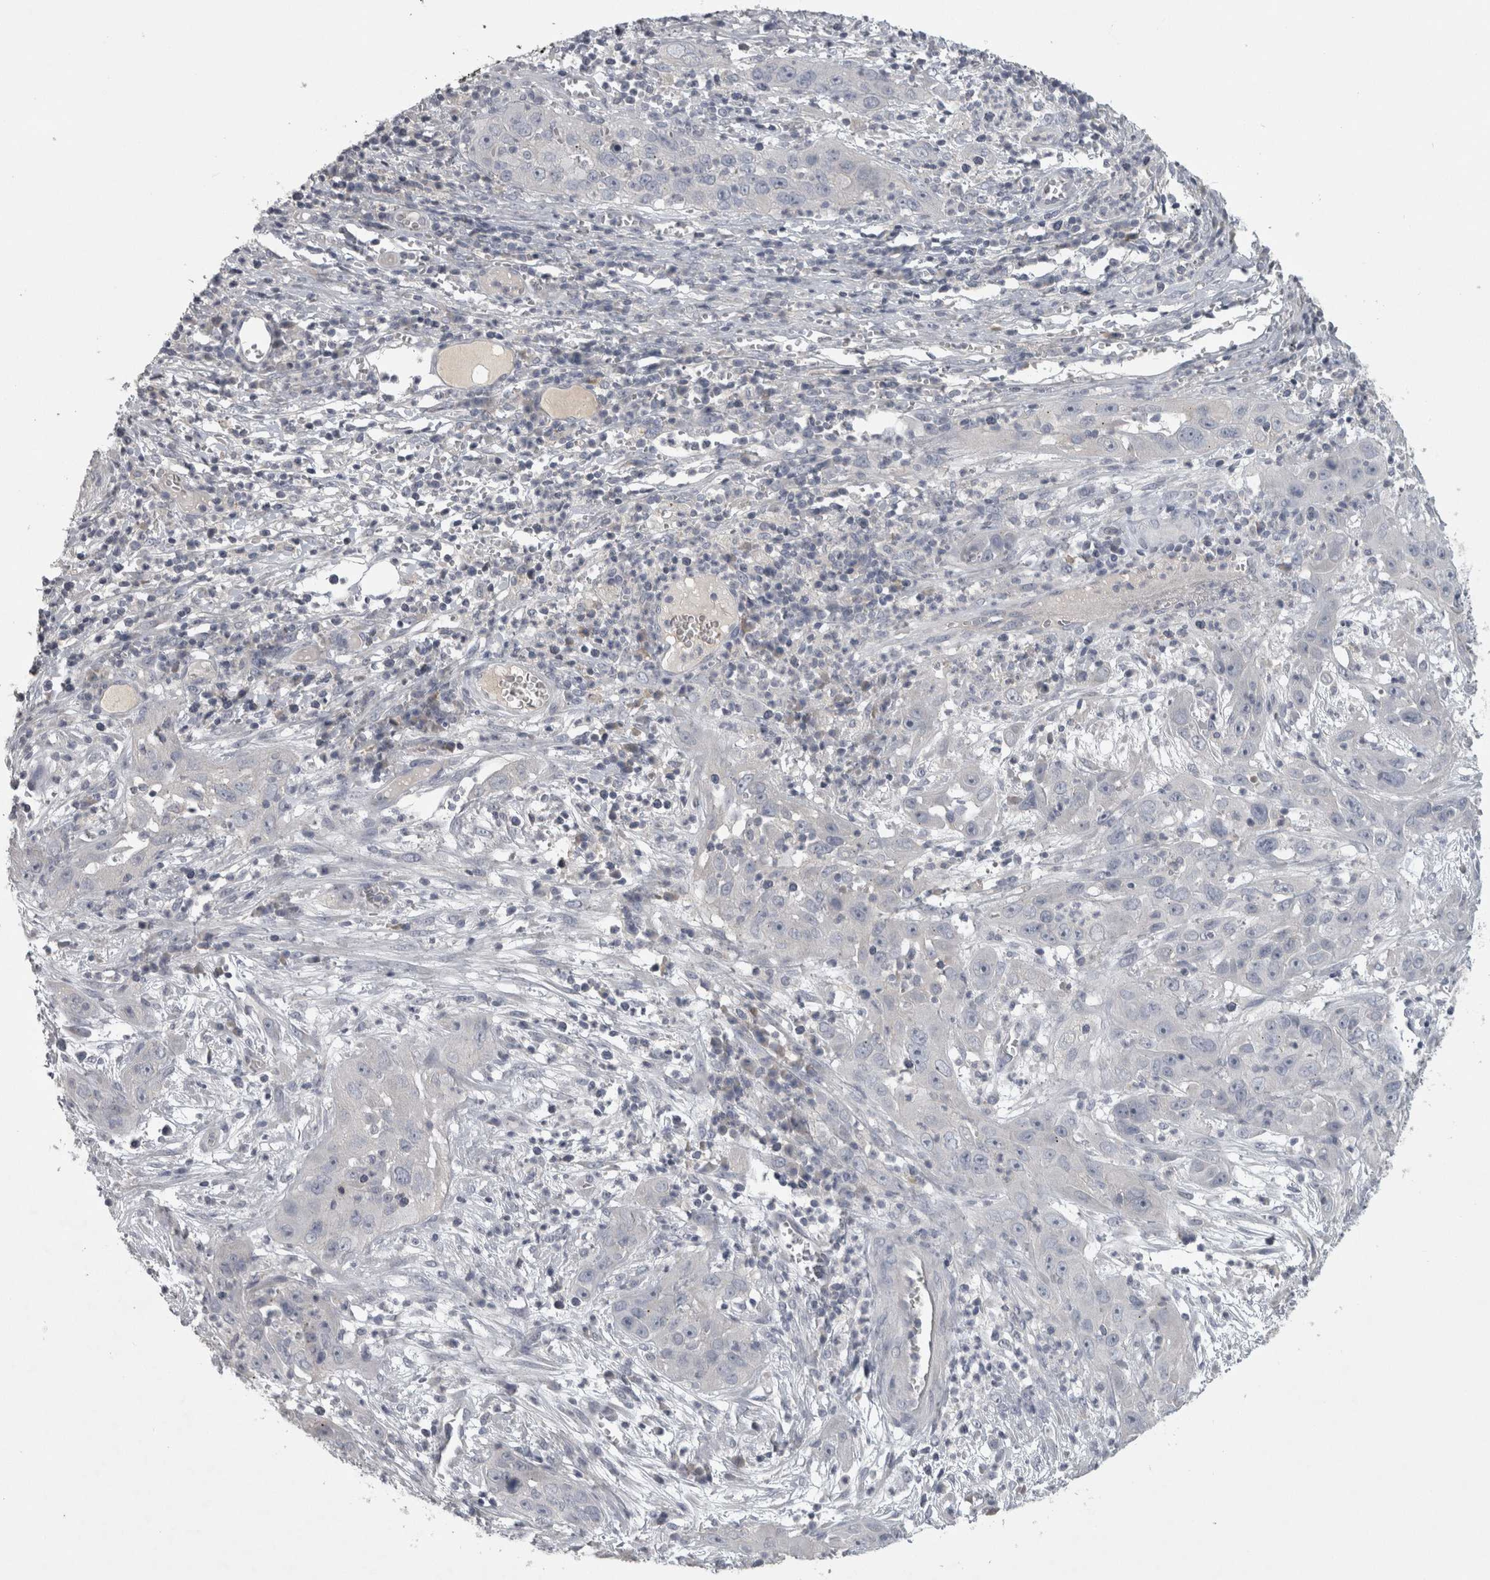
{"staining": {"intensity": "negative", "quantity": "none", "location": "none"}, "tissue": "cervical cancer", "cell_type": "Tumor cells", "image_type": "cancer", "snomed": [{"axis": "morphology", "description": "Squamous cell carcinoma, NOS"}, {"axis": "topography", "description": "Cervix"}], "caption": "The image exhibits no staining of tumor cells in cervical cancer. The staining was performed using DAB to visualize the protein expression in brown, while the nuclei were stained in blue with hematoxylin (Magnification: 20x).", "gene": "ENPP7", "patient": {"sex": "female", "age": 32}}